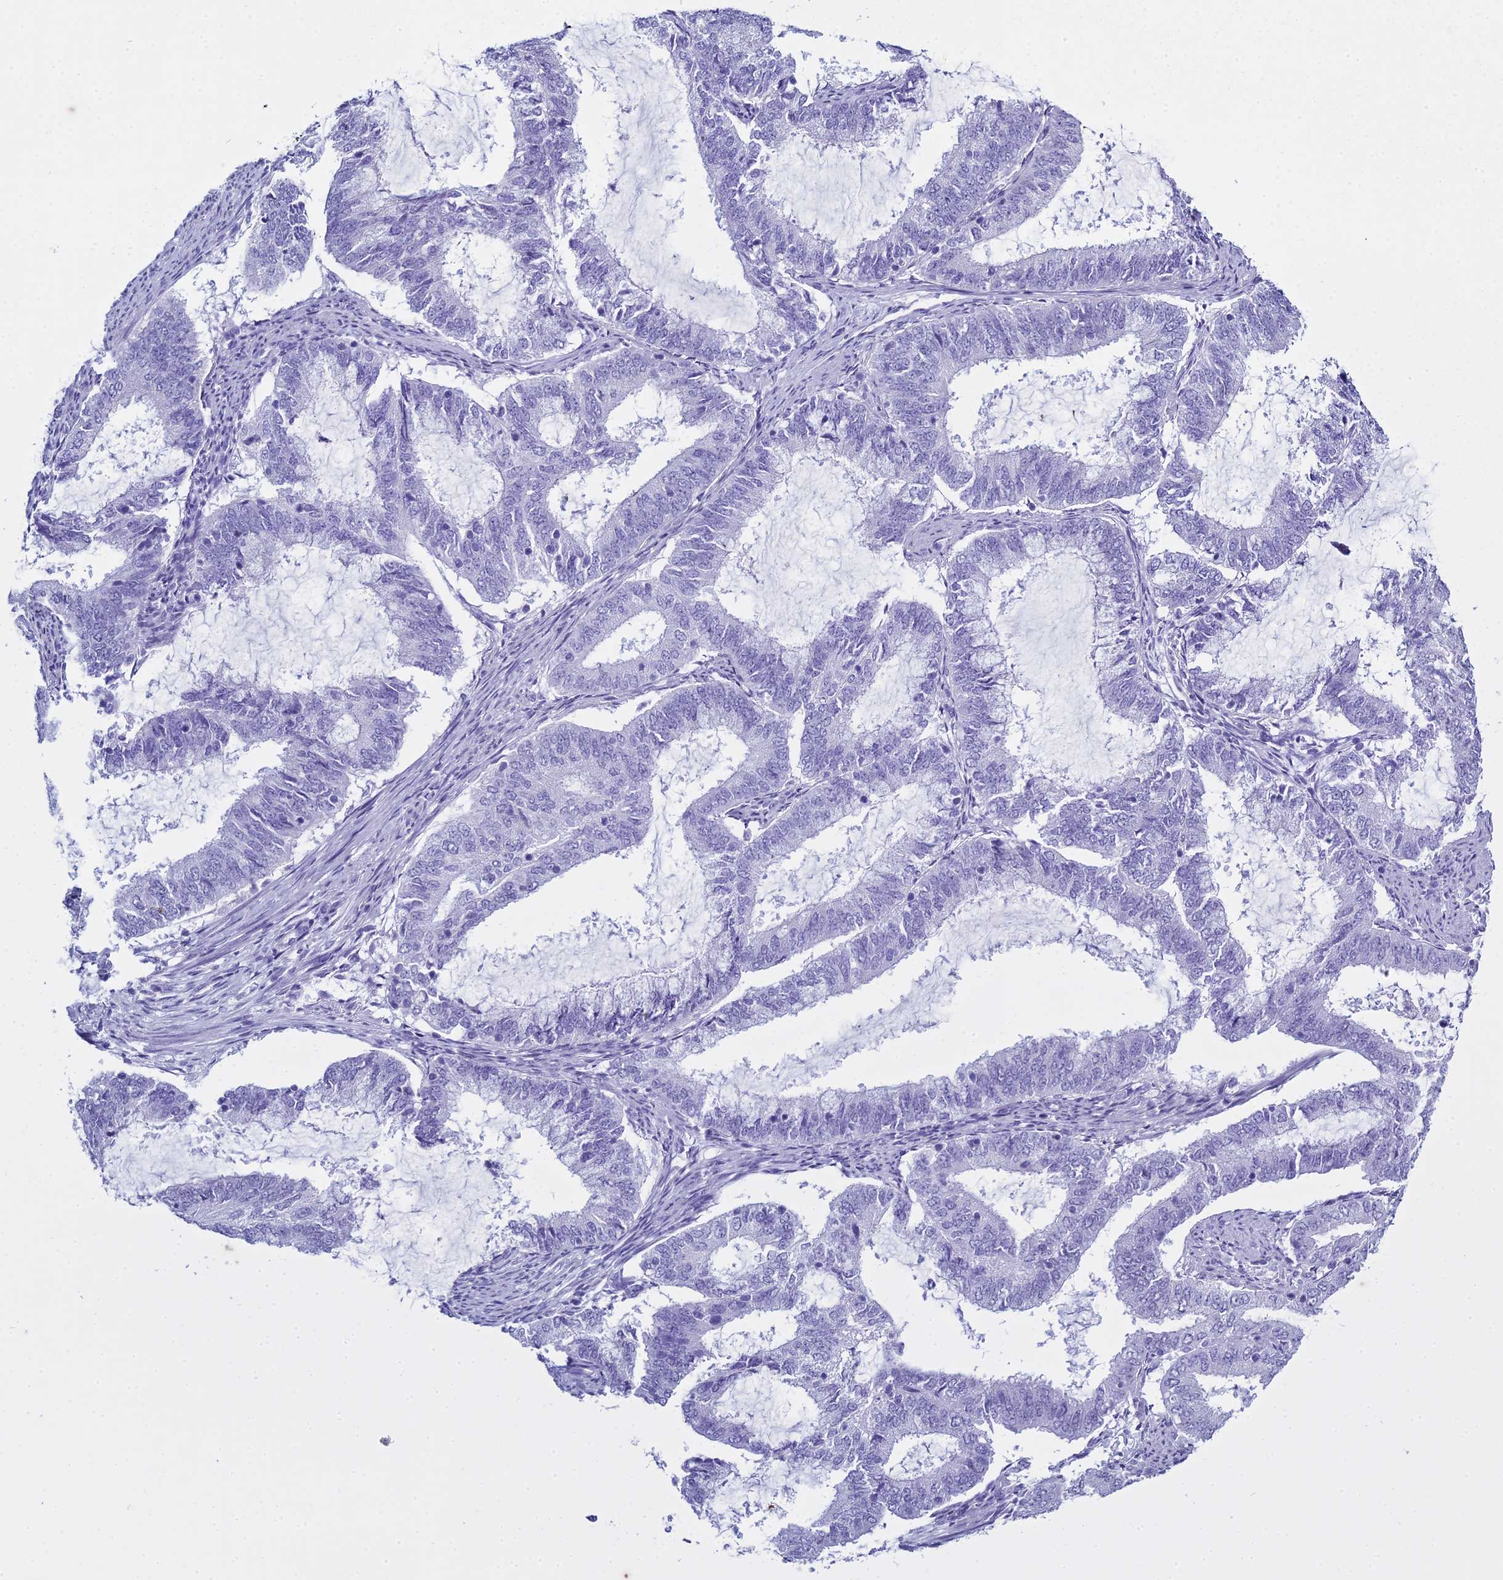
{"staining": {"intensity": "negative", "quantity": "none", "location": "none"}, "tissue": "endometrial cancer", "cell_type": "Tumor cells", "image_type": "cancer", "snomed": [{"axis": "morphology", "description": "Adenocarcinoma, NOS"}, {"axis": "topography", "description": "Endometrium"}], "caption": "A photomicrograph of adenocarcinoma (endometrial) stained for a protein displays no brown staining in tumor cells. Nuclei are stained in blue.", "gene": "HMGB4", "patient": {"sex": "female", "age": 51}}